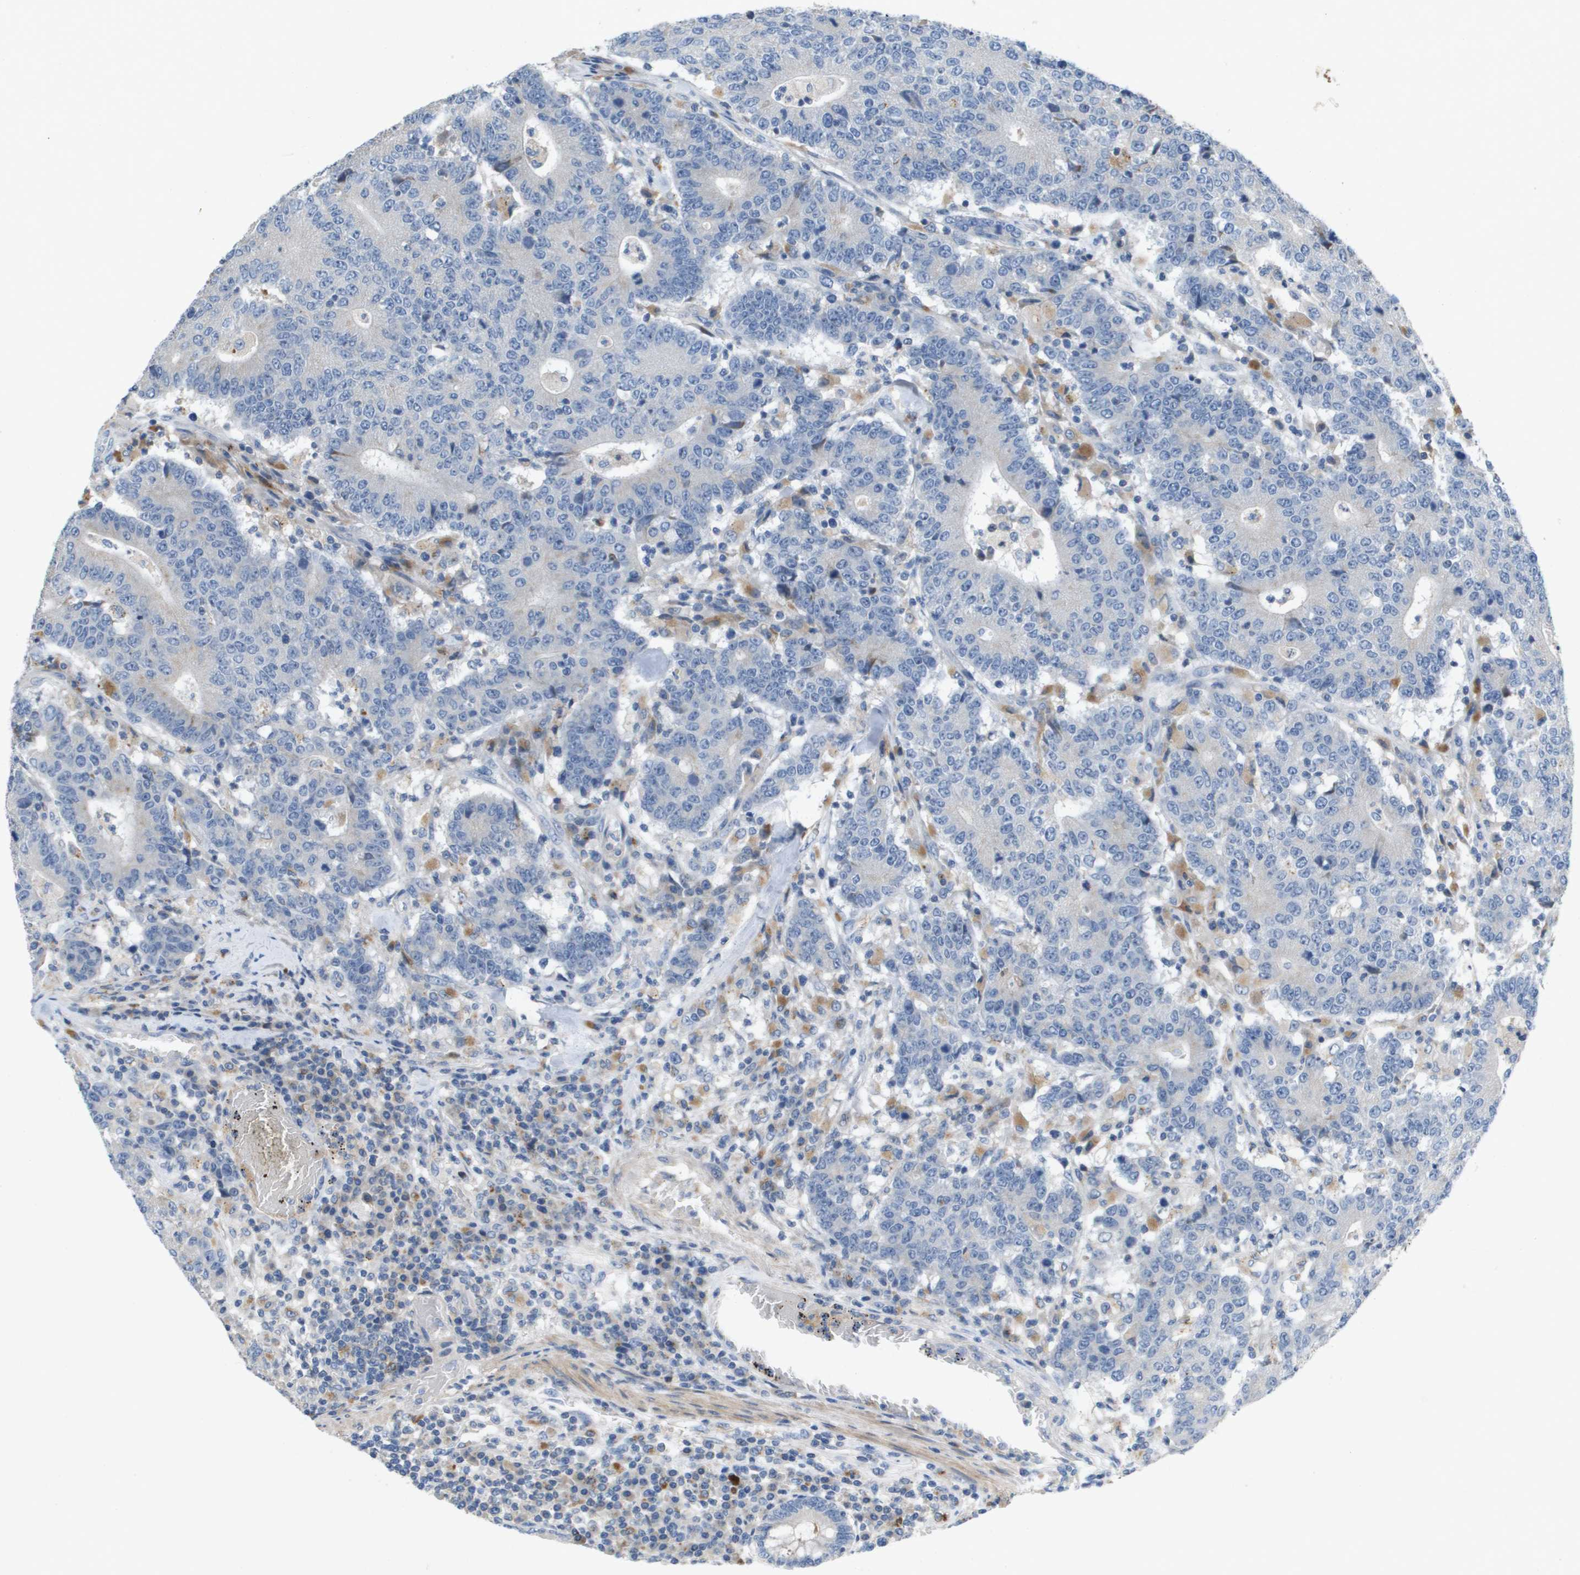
{"staining": {"intensity": "negative", "quantity": "none", "location": "none"}, "tissue": "colorectal cancer", "cell_type": "Tumor cells", "image_type": "cancer", "snomed": [{"axis": "morphology", "description": "Normal tissue, NOS"}, {"axis": "morphology", "description": "Adenocarcinoma, NOS"}, {"axis": "topography", "description": "Colon"}], "caption": "Adenocarcinoma (colorectal) was stained to show a protein in brown. There is no significant expression in tumor cells.", "gene": "B3GNT5", "patient": {"sex": "female", "age": 75}}